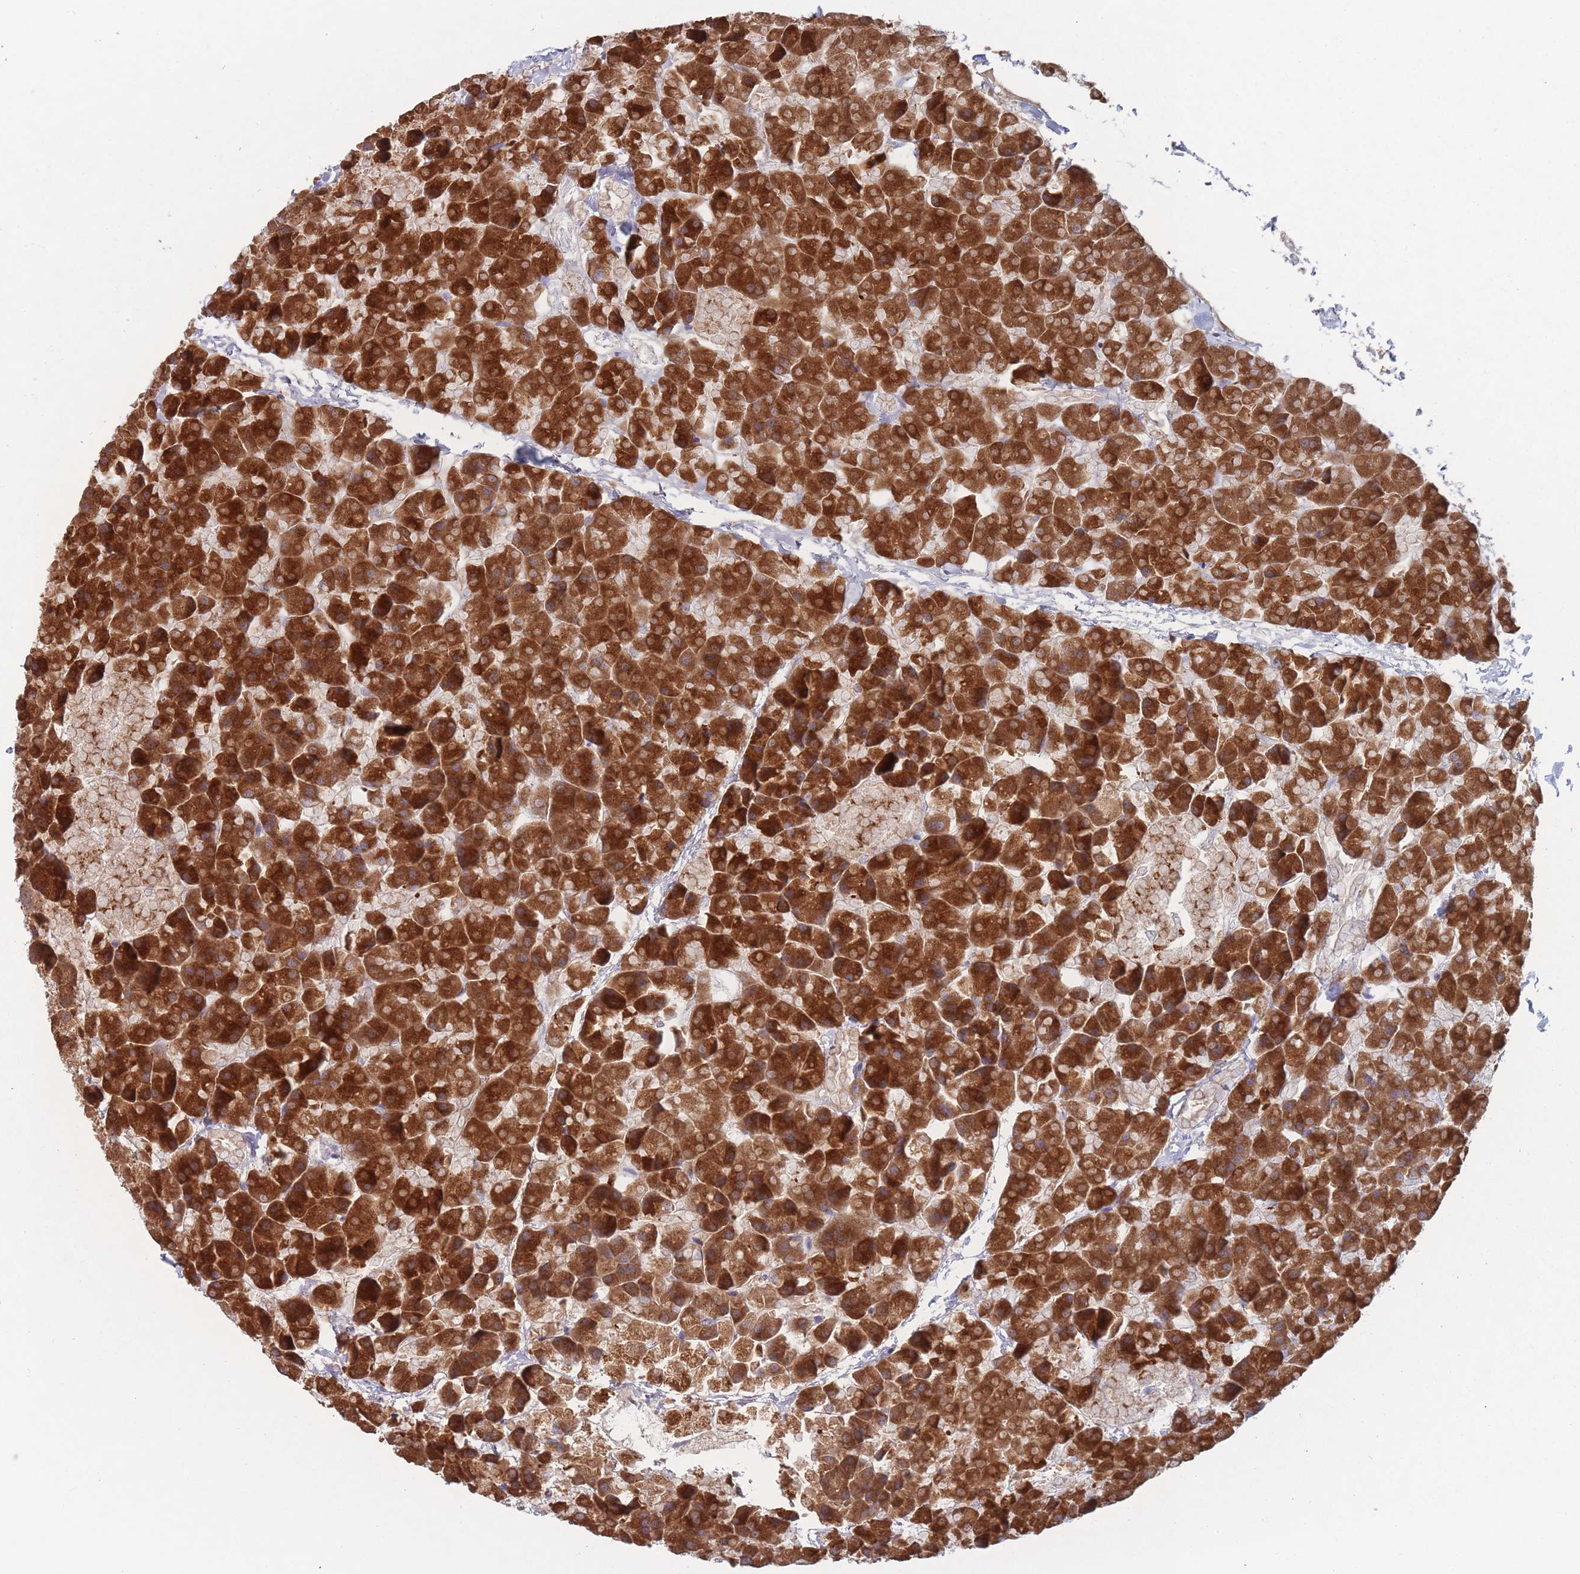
{"staining": {"intensity": "strong", "quantity": ">75%", "location": "cytoplasmic/membranous"}, "tissue": "pancreas", "cell_type": "Exocrine glandular cells", "image_type": "normal", "snomed": [{"axis": "morphology", "description": "Normal tissue, NOS"}, {"axis": "topography", "description": "Pancreas"}], "caption": "Immunohistochemistry (IHC) of benign pancreas shows high levels of strong cytoplasmic/membranous staining in about >75% of exocrine glandular cells.", "gene": "TMED10", "patient": {"sex": "male", "age": 35}}